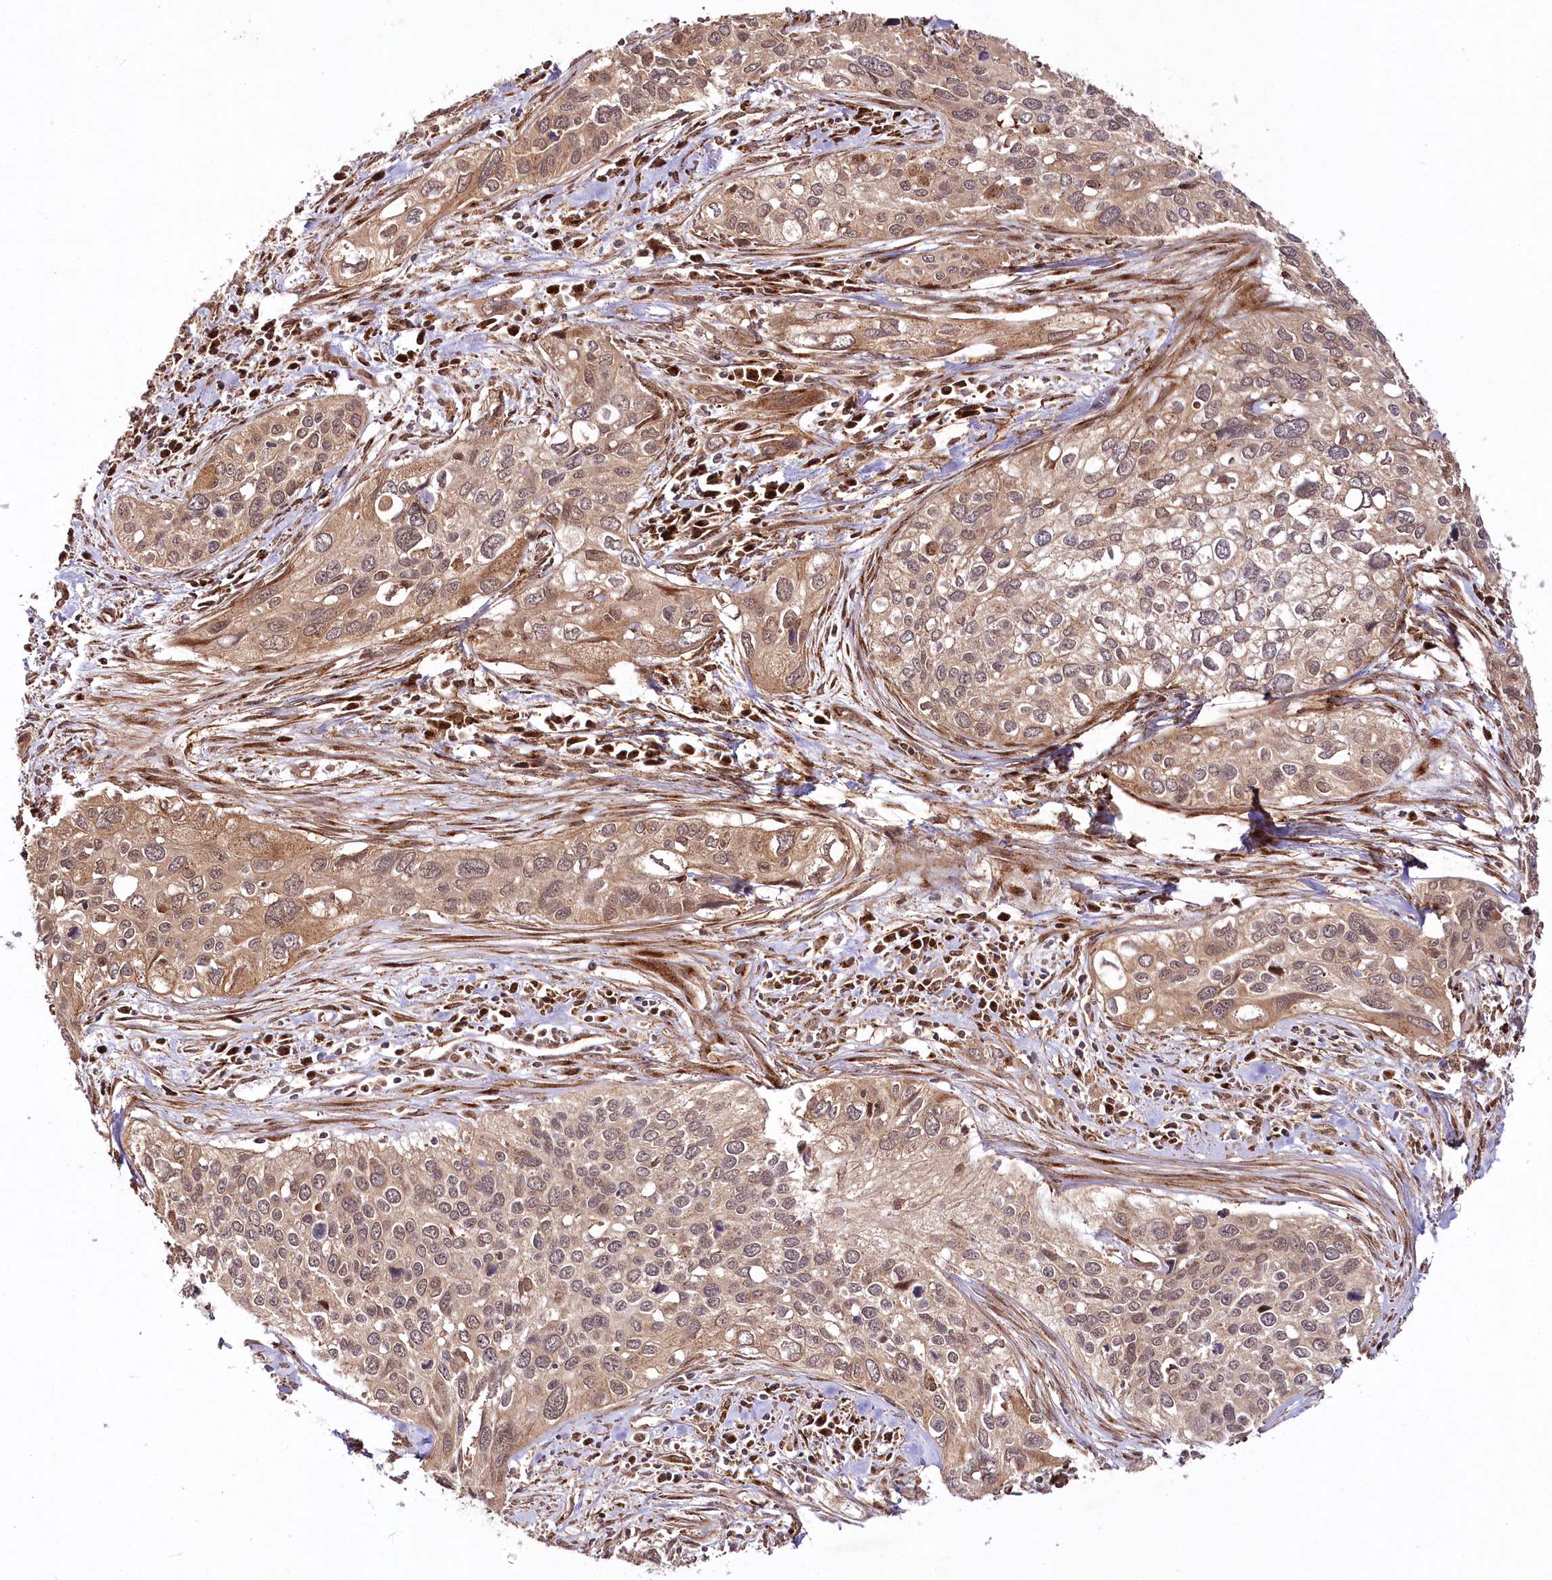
{"staining": {"intensity": "weak", "quantity": ">75%", "location": "cytoplasmic/membranous,nuclear"}, "tissue": "cervical cancer", "cell_type": "Tumor cells", "image_type": "cancer", "snomed": [{"axis": "morphology", "description": "Squamous cell carcinoma, NOS"}, {"axis": "topography", "description": "Cervix"}], "caption": "Cervical cancer stained for a protein demonstrates weak cytoplasmic/membranous and nuclear positivity in tumor cells.", "gene": "COPG1", "patient": {"sex": "female", "age": 55}}